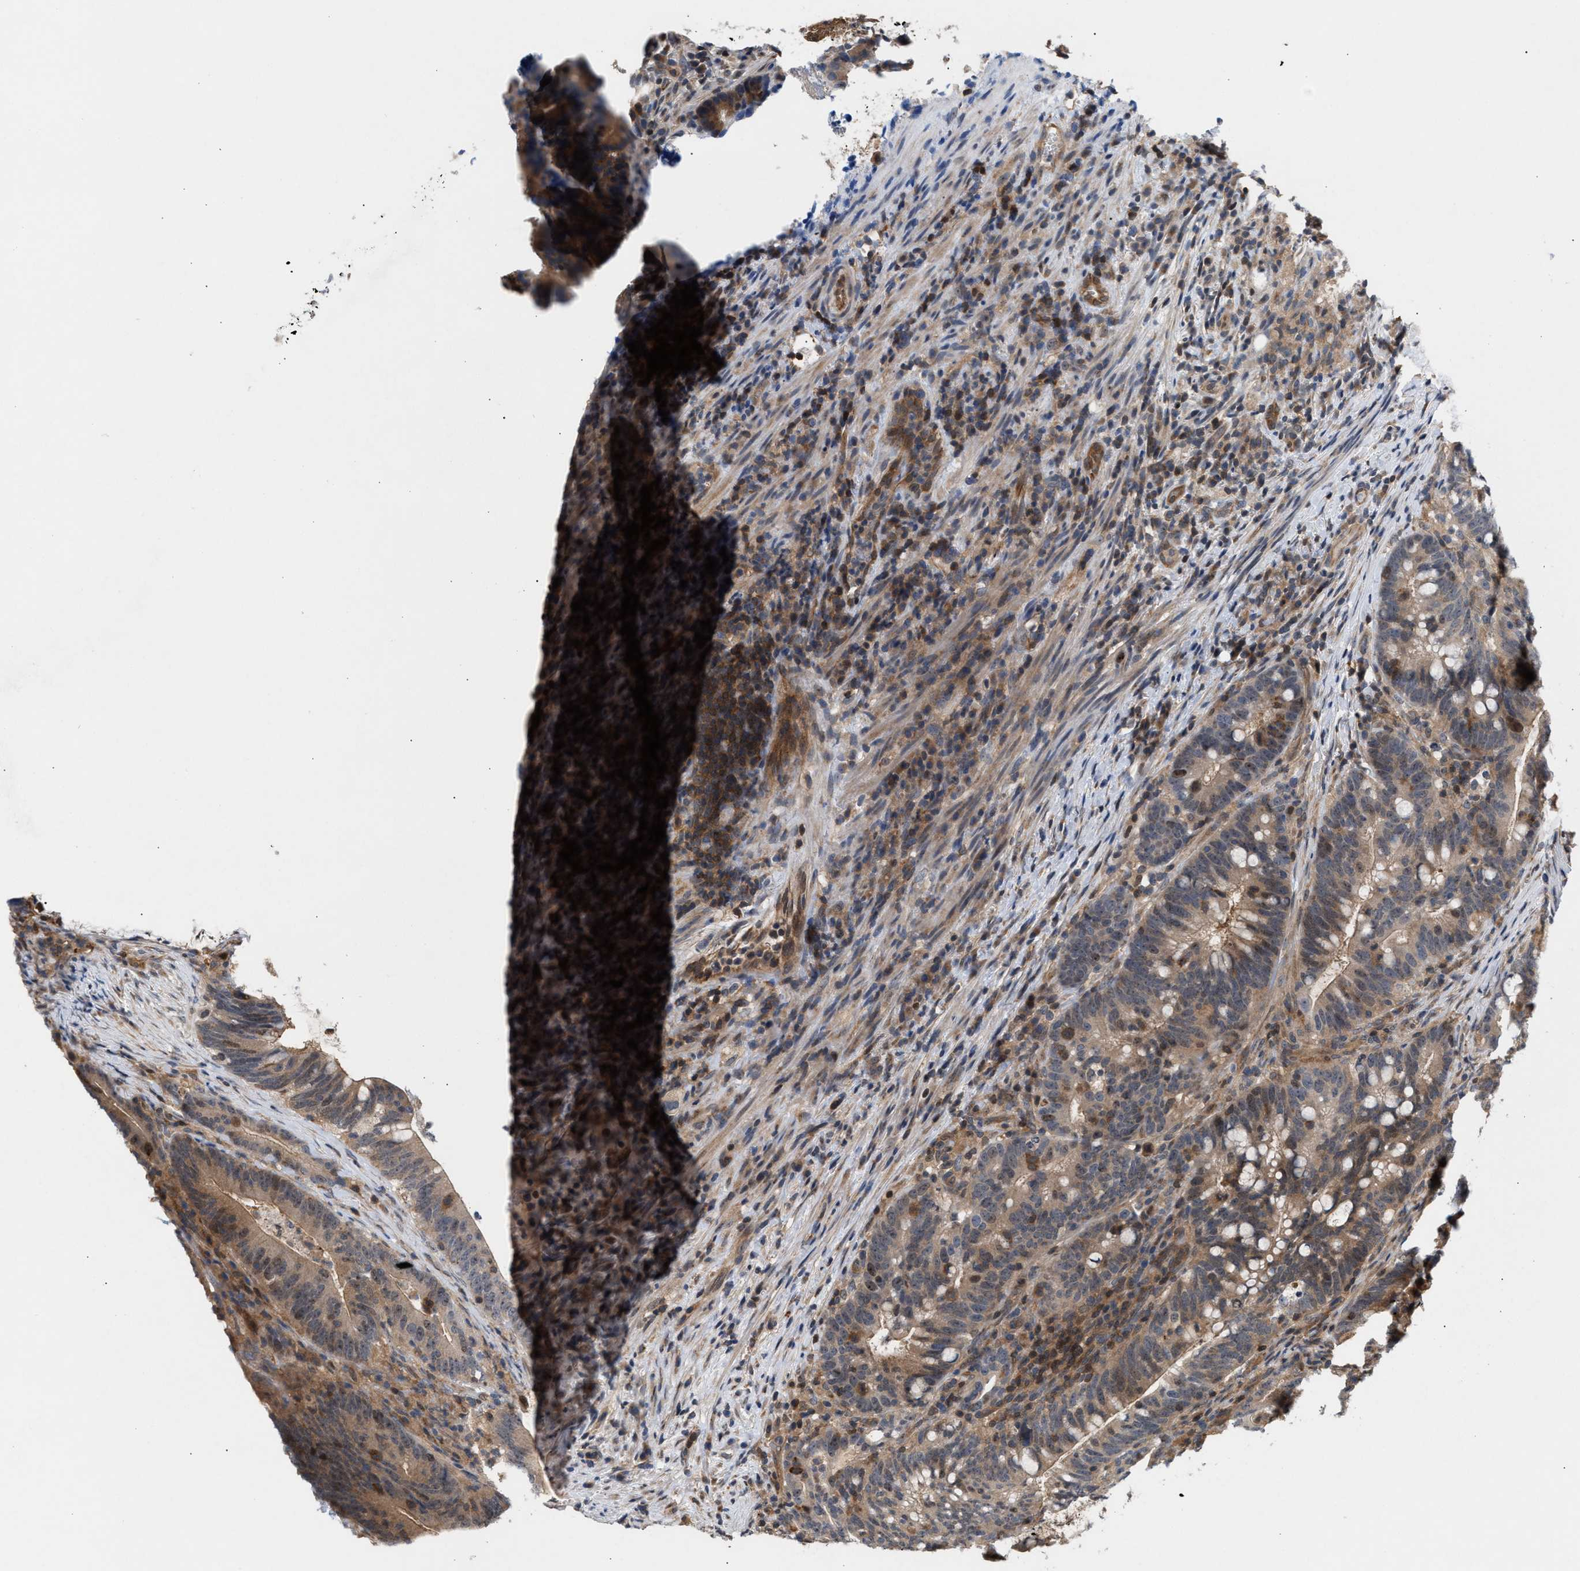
{"staining": {"intensity": "weak", "quantity": ">75%", "location": "cytoplasmic/membranous"}, "tissue": "colorectal cancer", "cell_type": "Tumor cells", "image_type": "cancer", "snomed": [{"axis": "morphology", "description": "Adenocarcinoma, NOS"}, {"axis": "topography", "description": "Colon"}], "caption": "Adenocarcinoma (colorectal) stained with DAB IHC demonstrates low levels of weak cytoplasmic/membranous expression in about >75% of tumor cells. The staining was performed using DAB to visualize the protein expression in brown, while the nuclei were stained in blue with hematoxylin (Magnification: 20x).", "gene": "GLOD4", "patient": {"sex": "female", "age": 66}}